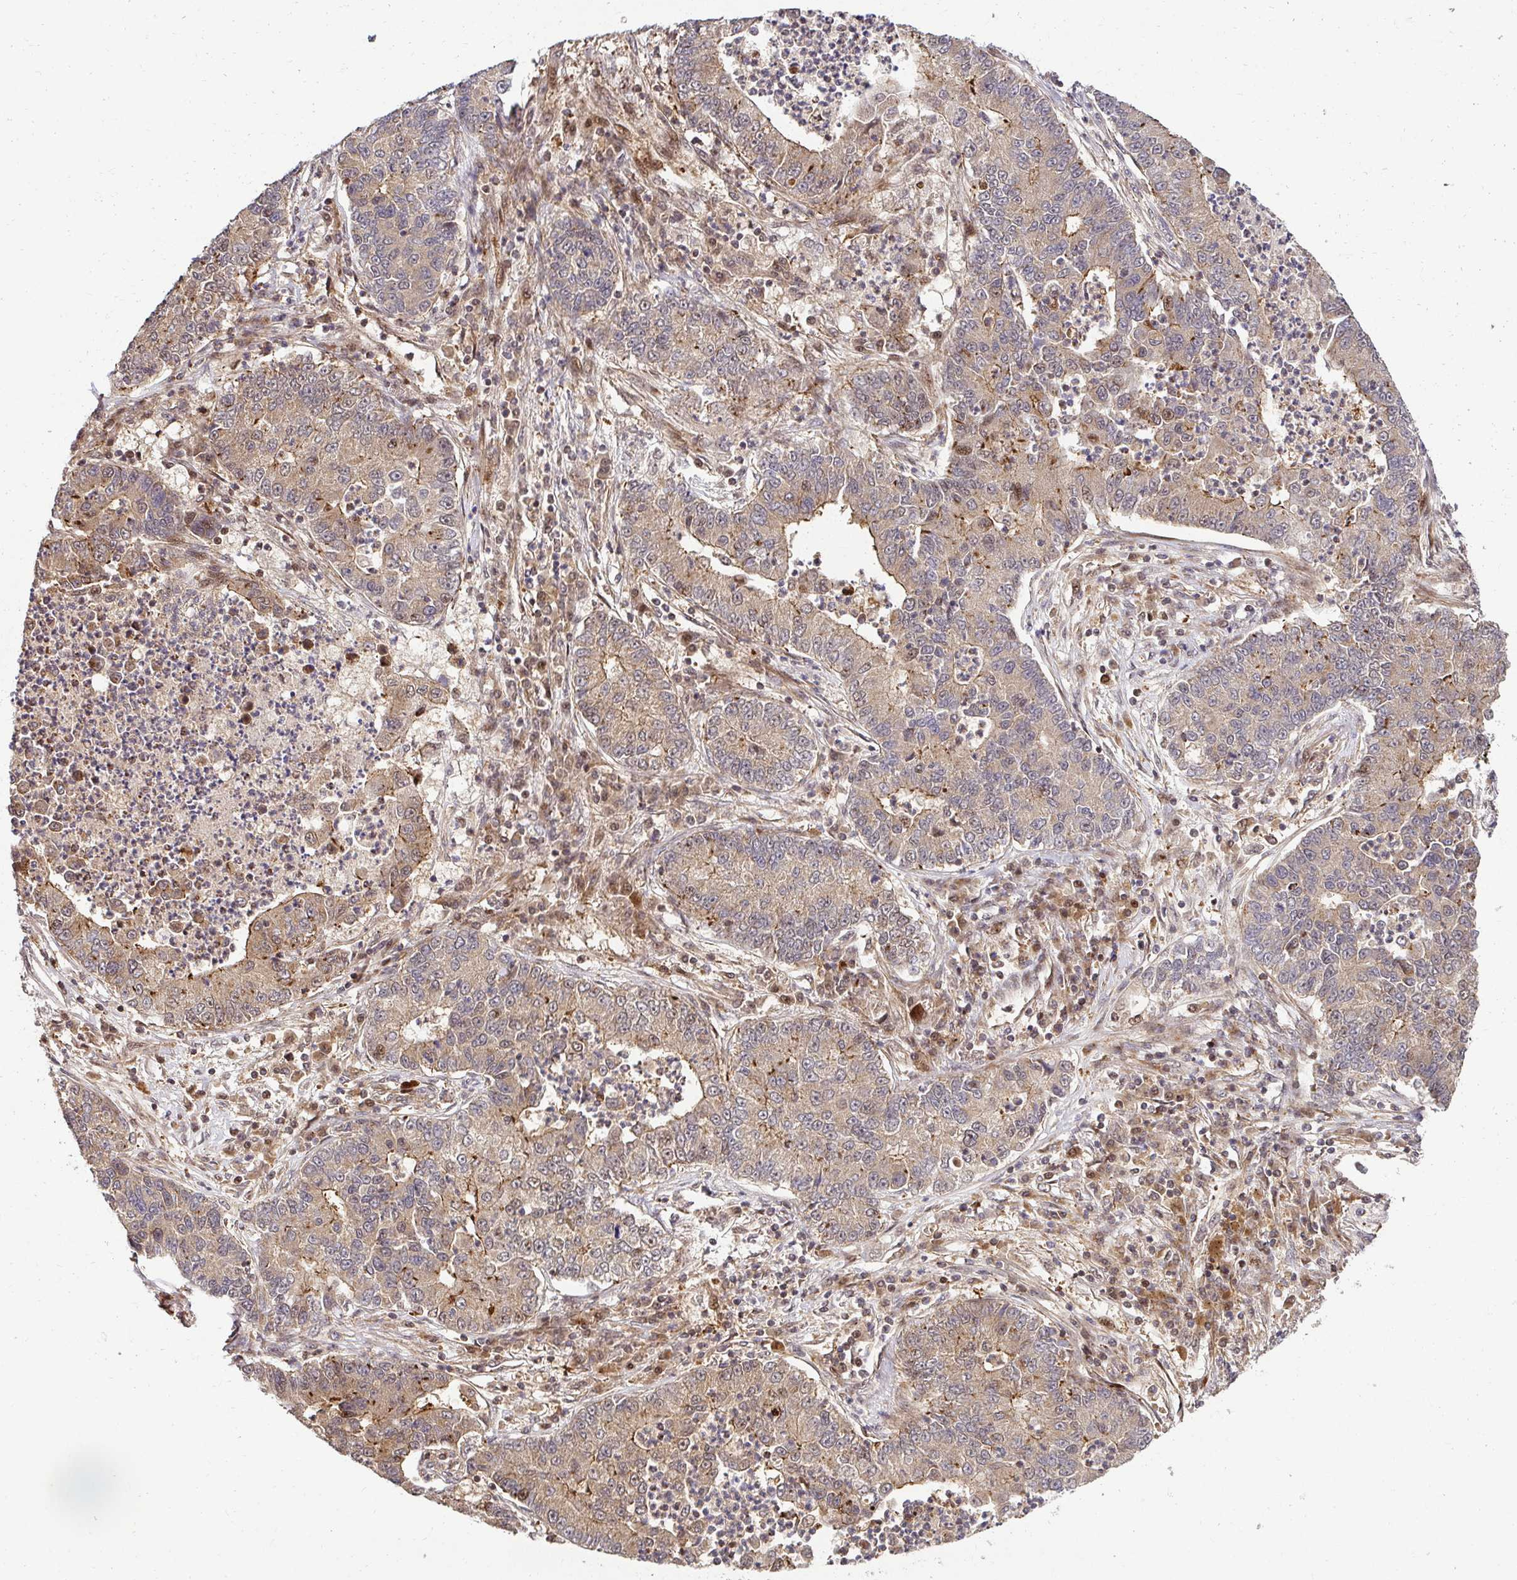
{"staining": {"intensity": "negative", "quantity": "none", "location": "none"}, "tissue": "lung cancer", "cell_type": "Tumor cells", "image_type": "cancer", "snomed": [{"axis": "morphology", "description": "Adenocarcinoma, NOS"}, {"axis": "topography", "description": "Lung"}], "caption": "Human lung adenocarcinoma stained for a protein using immunohistochemistry (IHC) exhibits no staining in tumor cells.", "gene": "PSMA4", "patient": {"sex": "female", "age": 57}}